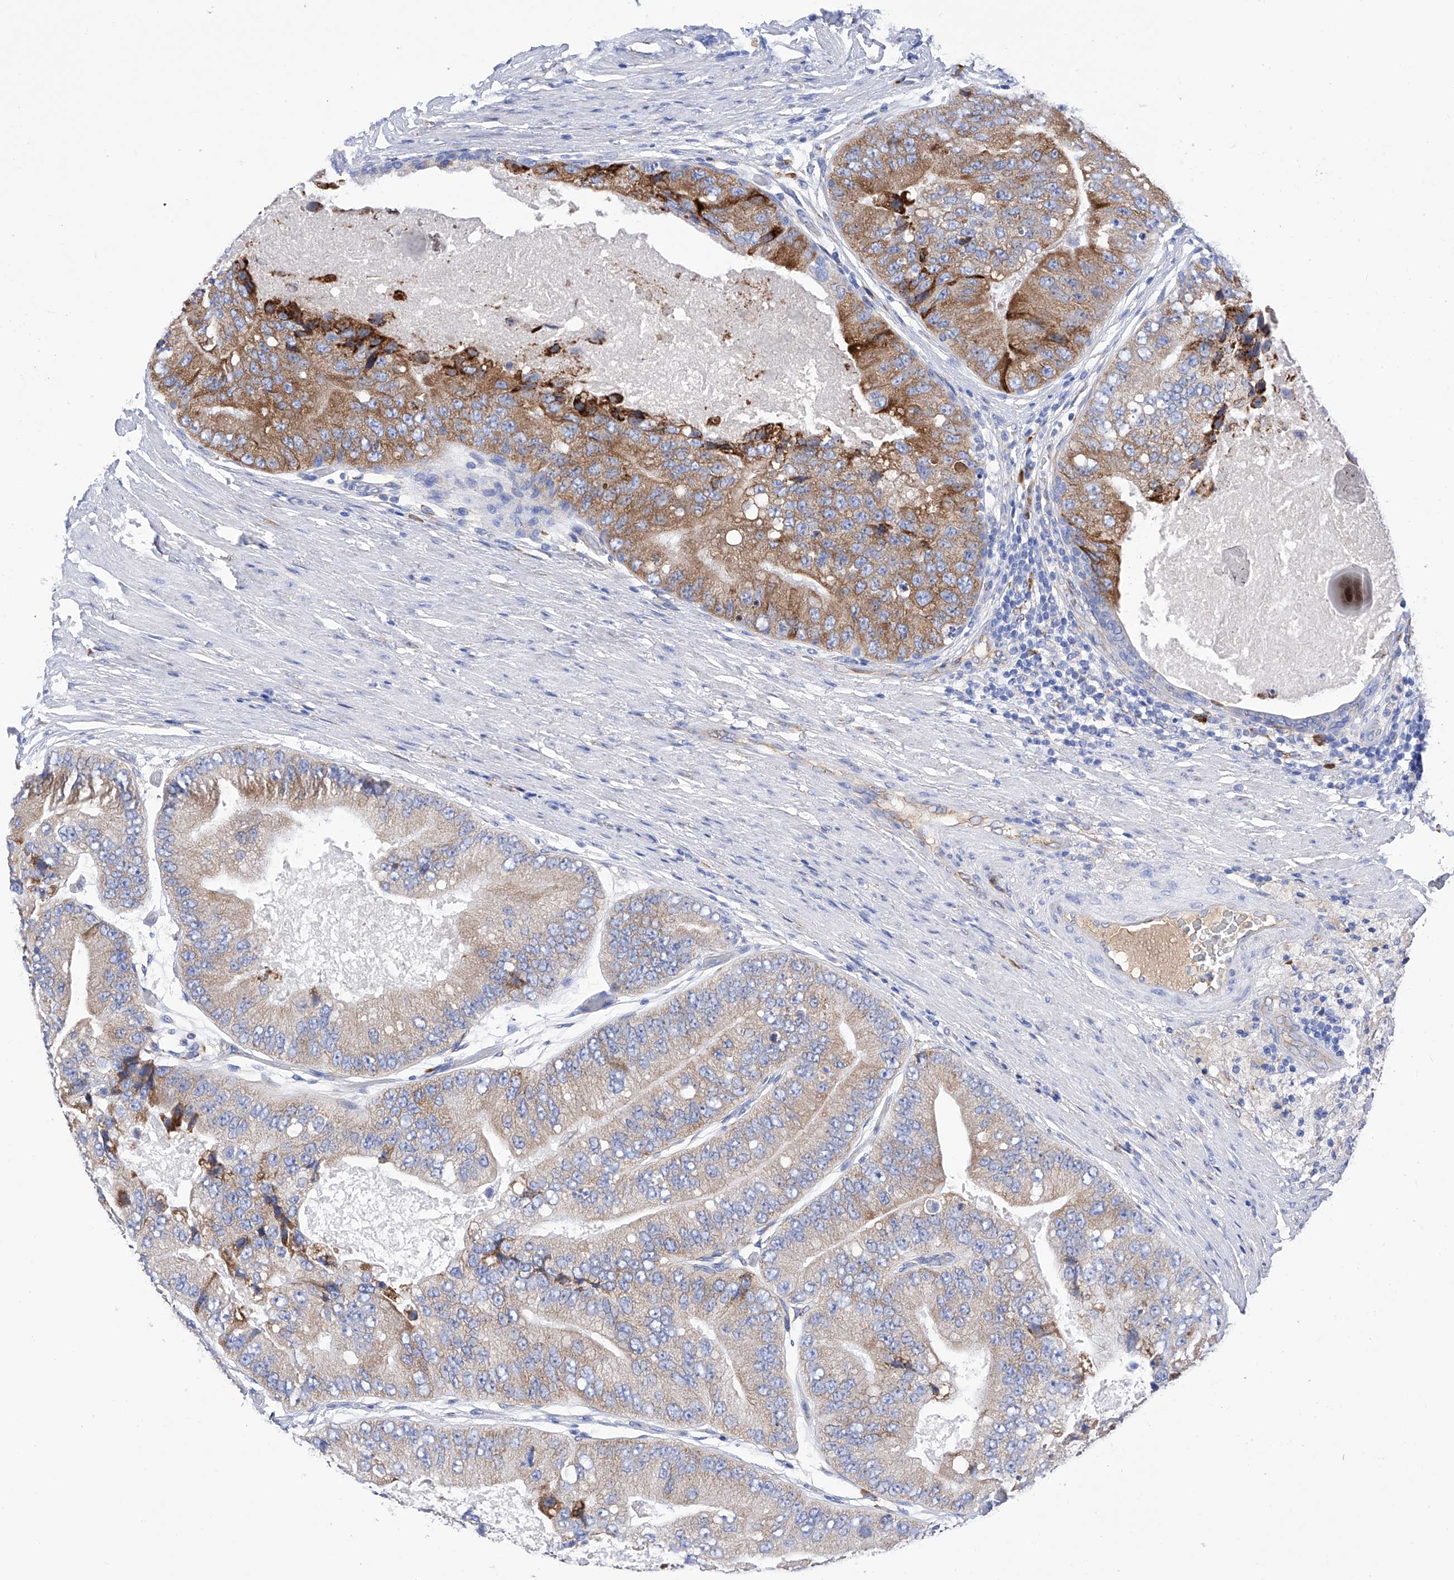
{"staining": {"intensity": "moderate", "quantity": ">75%", "location": "cytoplasmic/membranous"}, "tissue": "prostate cancer", "cell_type": "Tumor cells", "image_type": "cancer", "snomed": [{"axis": "morphology", "description": "Adenocarcinoma, High grade"}, {"axis": "topography", "description": "Prostate"}], "caption": "Immunohistochemistry of prostate cancer displays medium levels of moderate cytoplasmic/membranous expression in about >75% of tumor cells.", "gene": "PDIA5", "patient": {"sex": "male", "age": 70}}